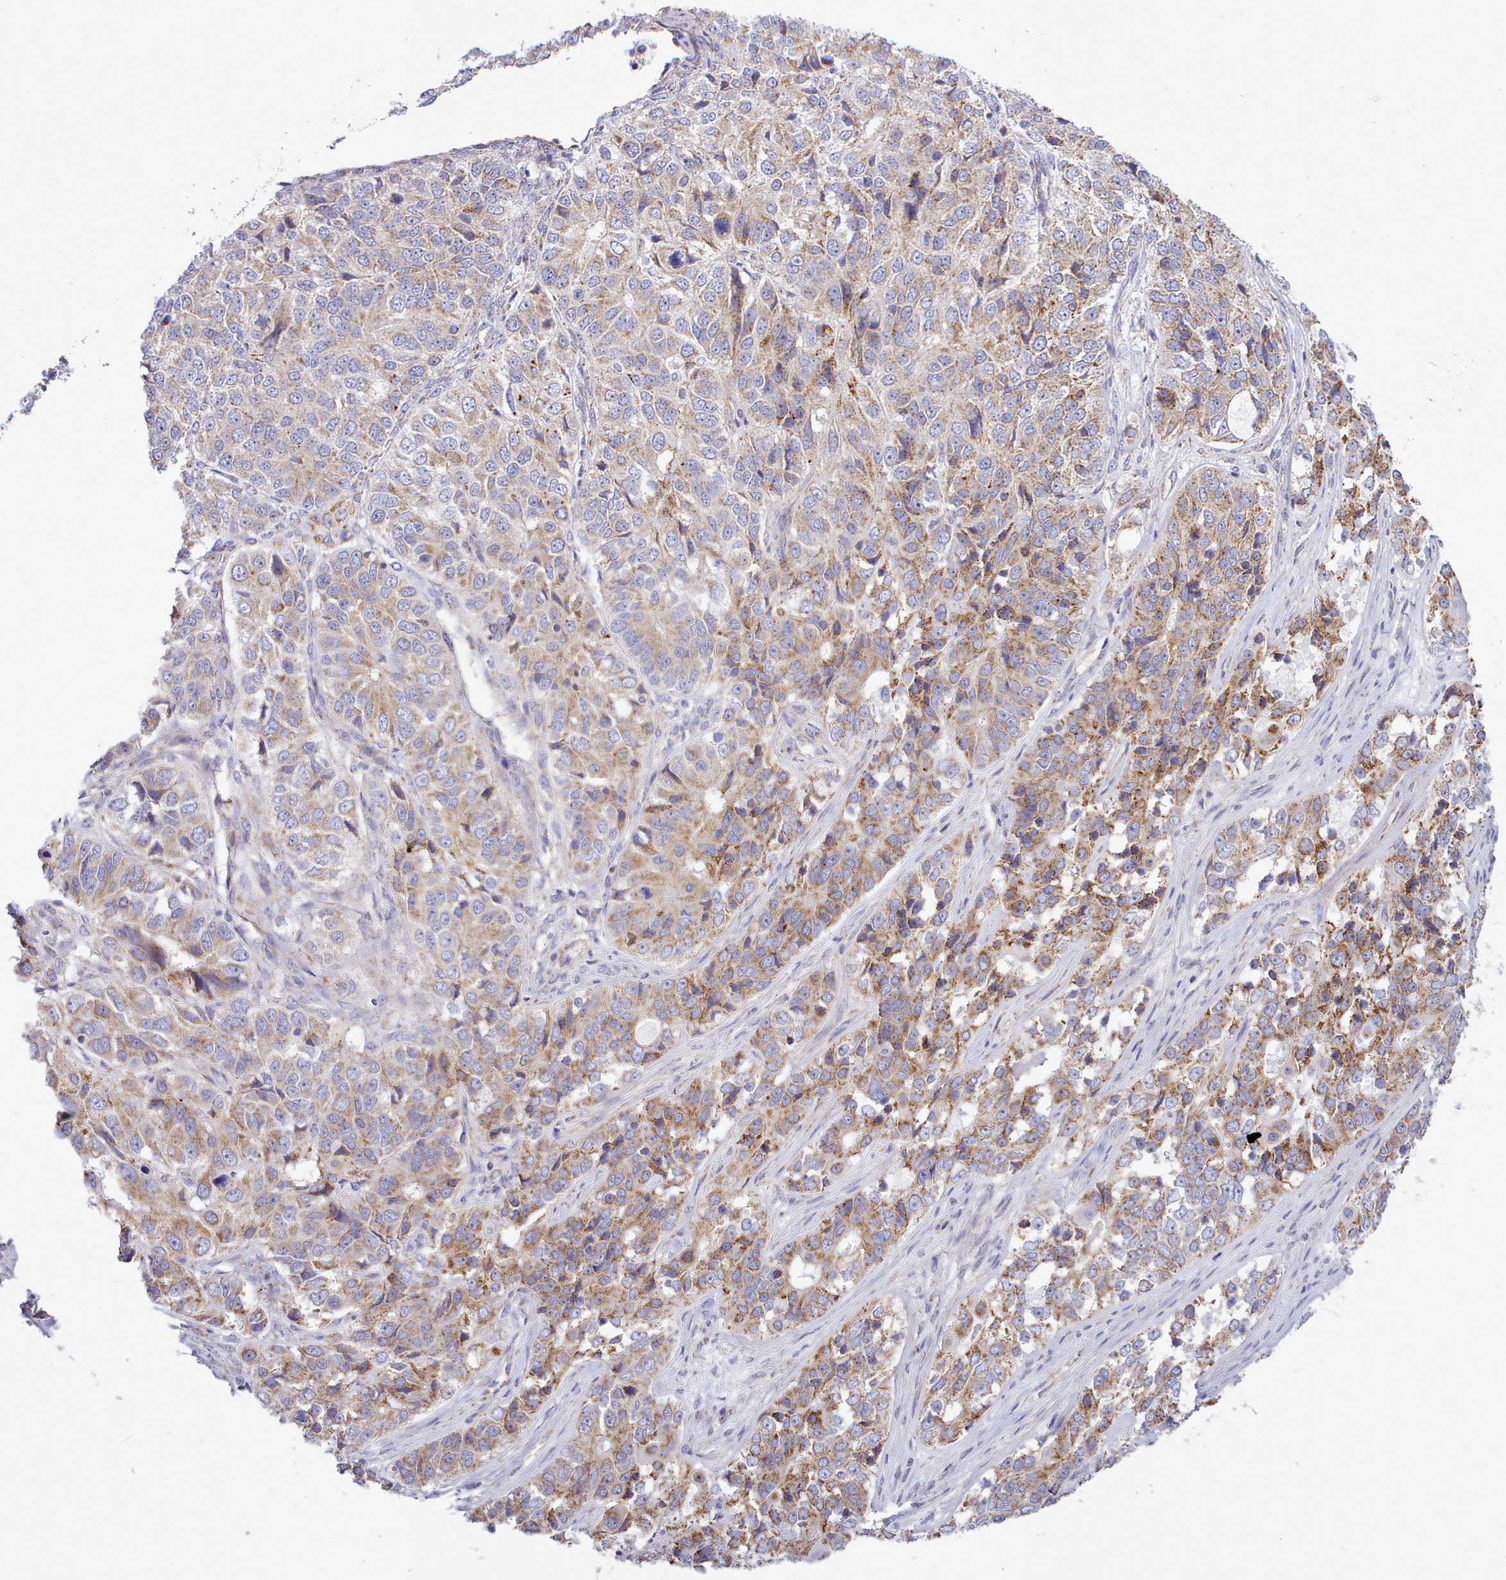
{"staining": {"intensity": "moderate", "quantity": "25%-75%", "location": "cytoplasmic/membranous"}, "tissue": "ovarian cancer", "cell_type": "Tumor cells", "image_type": "cancer", "snomed": [{"axis": "morphology", "description": "Carcinoma, endometroid"}, {"axis": "topography", "description": "Ovary"}], "caption": "Tumor cells exhibit medium levels of moderate cytoplasmic/membranous positivity in about 25%-75% of cells in ovarian endometroid carcinoma.", "gene": "MRPL21", "patient": {"sex": "female", "age": 51}}